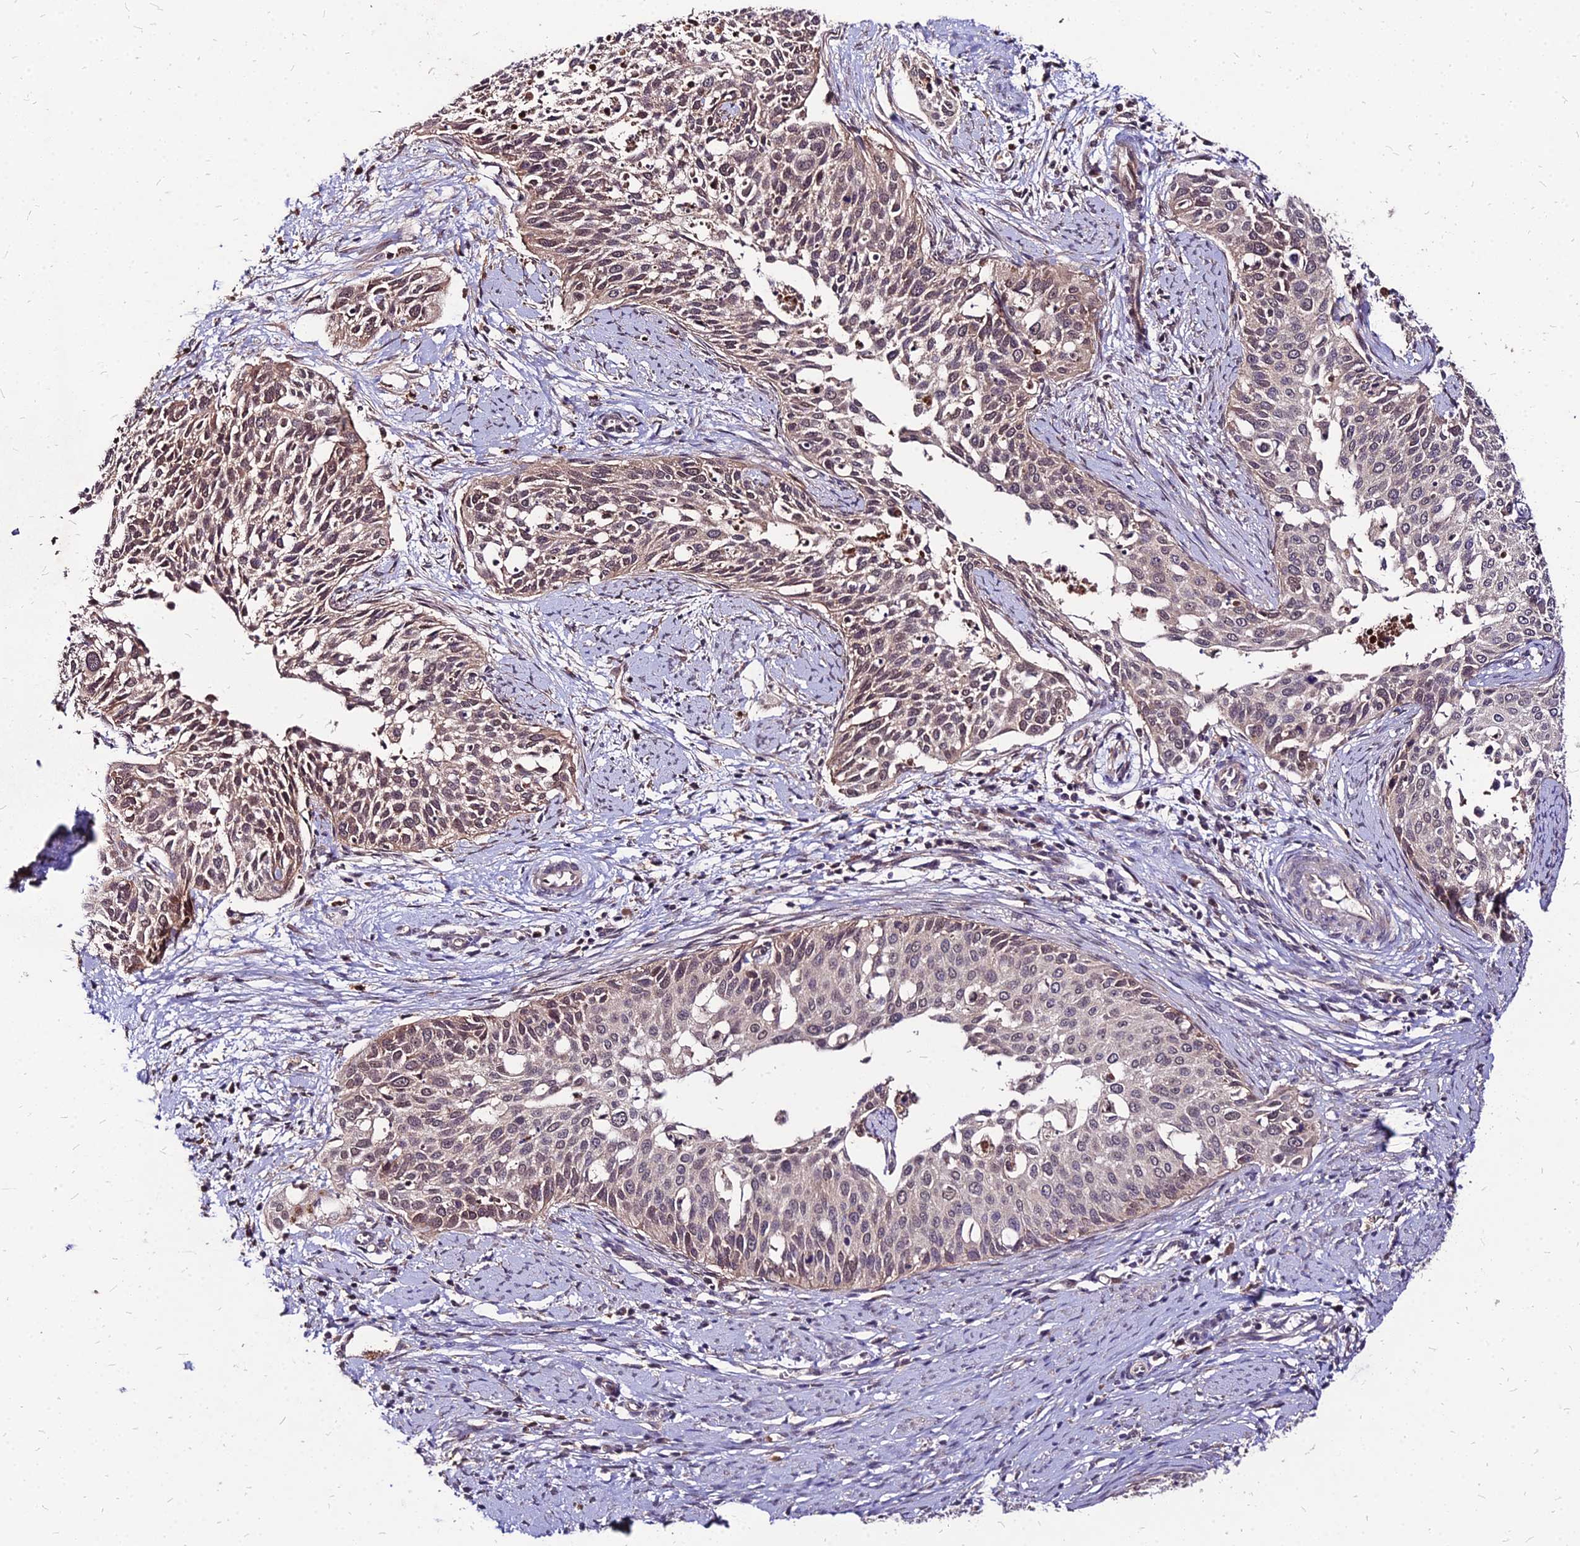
{"staining": {"intensity": "weak", "quantity": ">75%", "location": "nuclear"}, "tissue": "cervical cancer", "cell_type": "Tumor cells", "image_type": "cancer", "snomed": [{"axis": "morphology", "description": "Squamous cell carcinoma, NOS"}, {"axis": "topography", "description": "Cervix"}], "caption": "Immunohistochemical staining of human cervical cancer (squamous cell carcinoma) displays low levels of weak nuclear protein staining in about >75% of tumor cells.", "gene": "APBA3", "patient": {"sex": "female", "age": 44}}